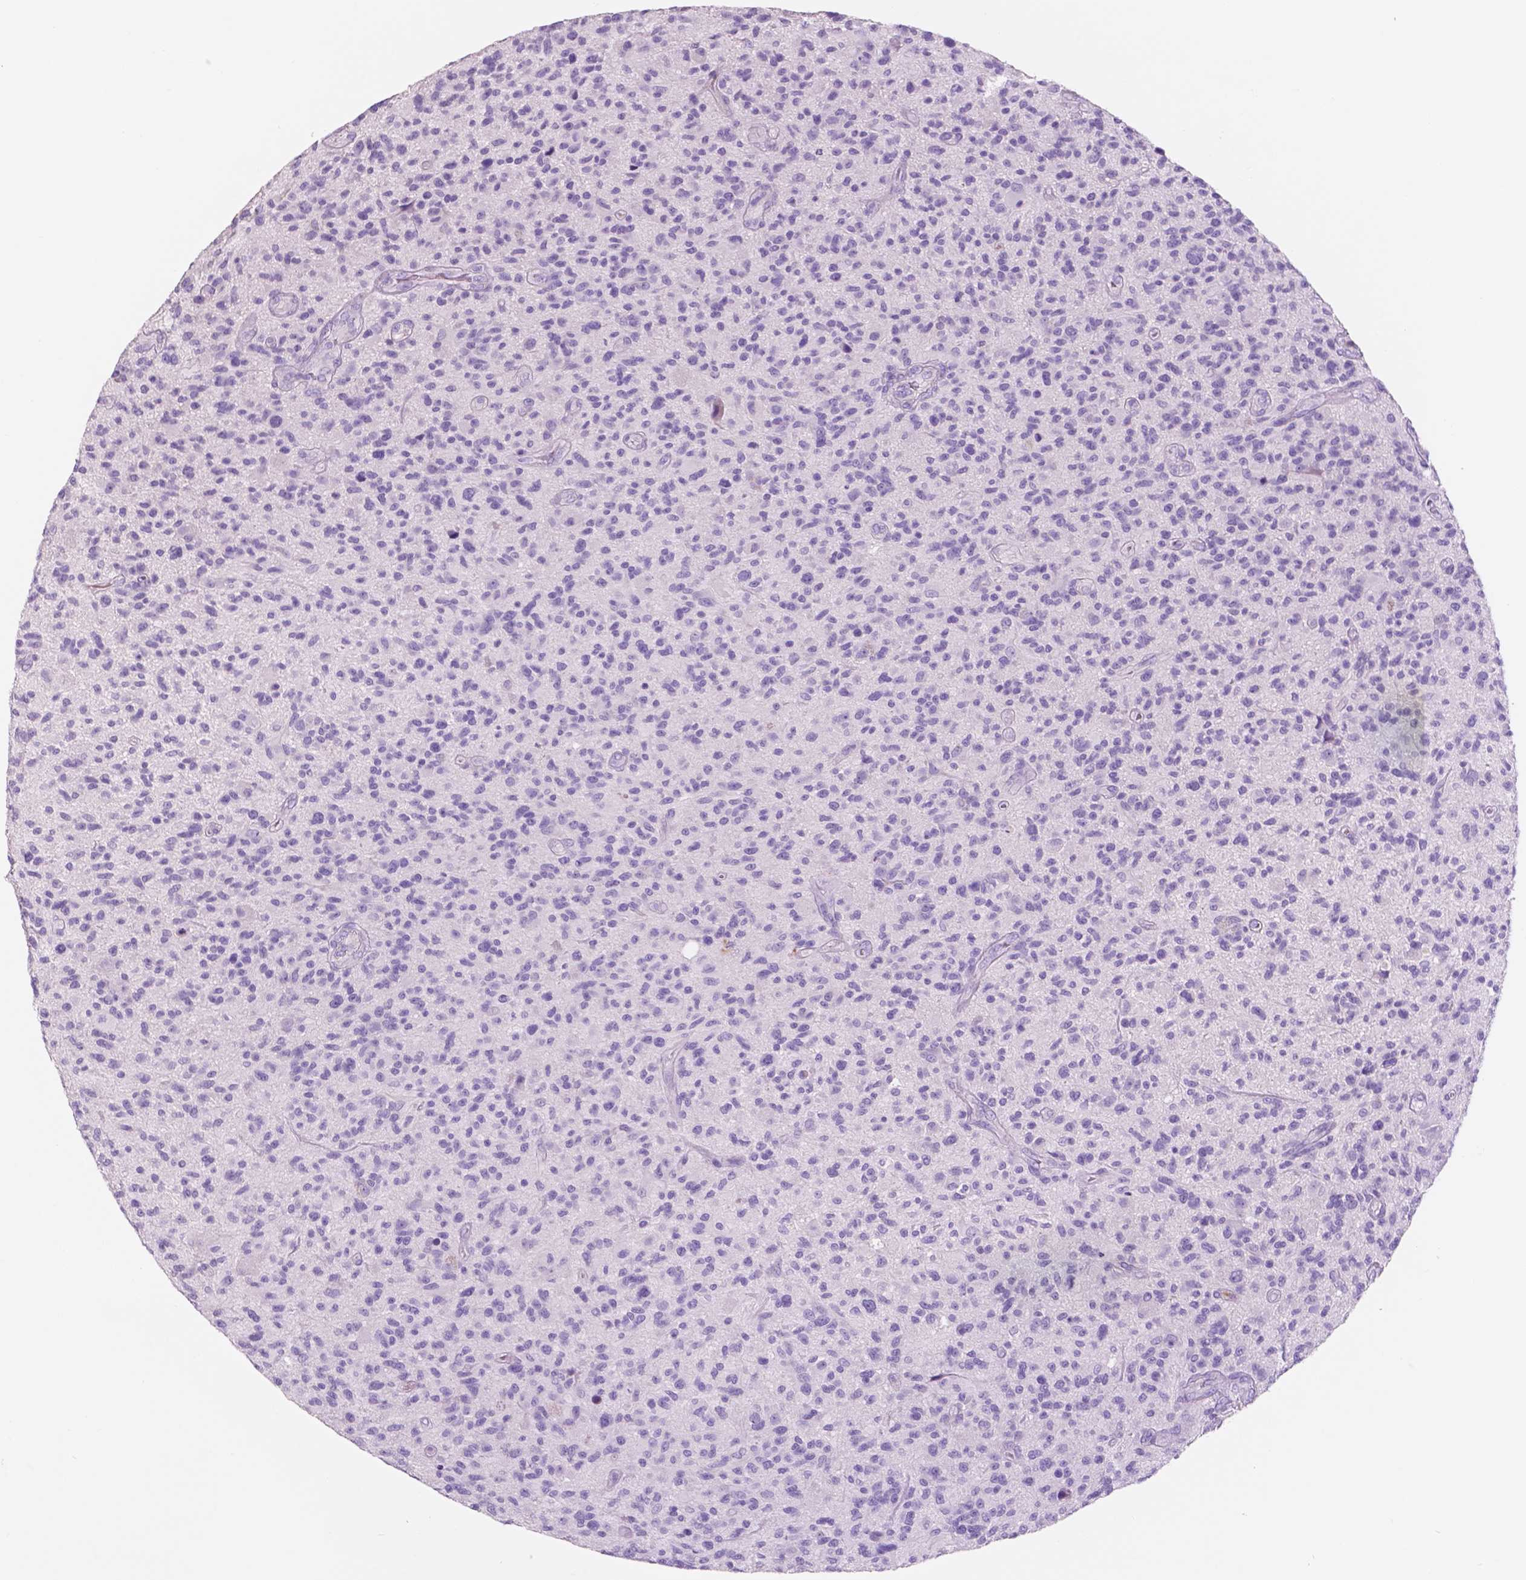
{"staining": {"intensity": "negative", "quantity": "none", "location": "none"}, "tissue": "glioma", "cell_type": "Tumor cells", "image_type": "cancer", "snomed": [{"axis": "morphology", "description": "Glioma, malignant, High grade"}, {"axis": "topography", "description": "Brain"}], "caption": "Tumor cells are negative for brown protein staining in malignant glioma (high-grade).", "gene": "CUZD1", "patient": {"sex": "male", "age": 47}}